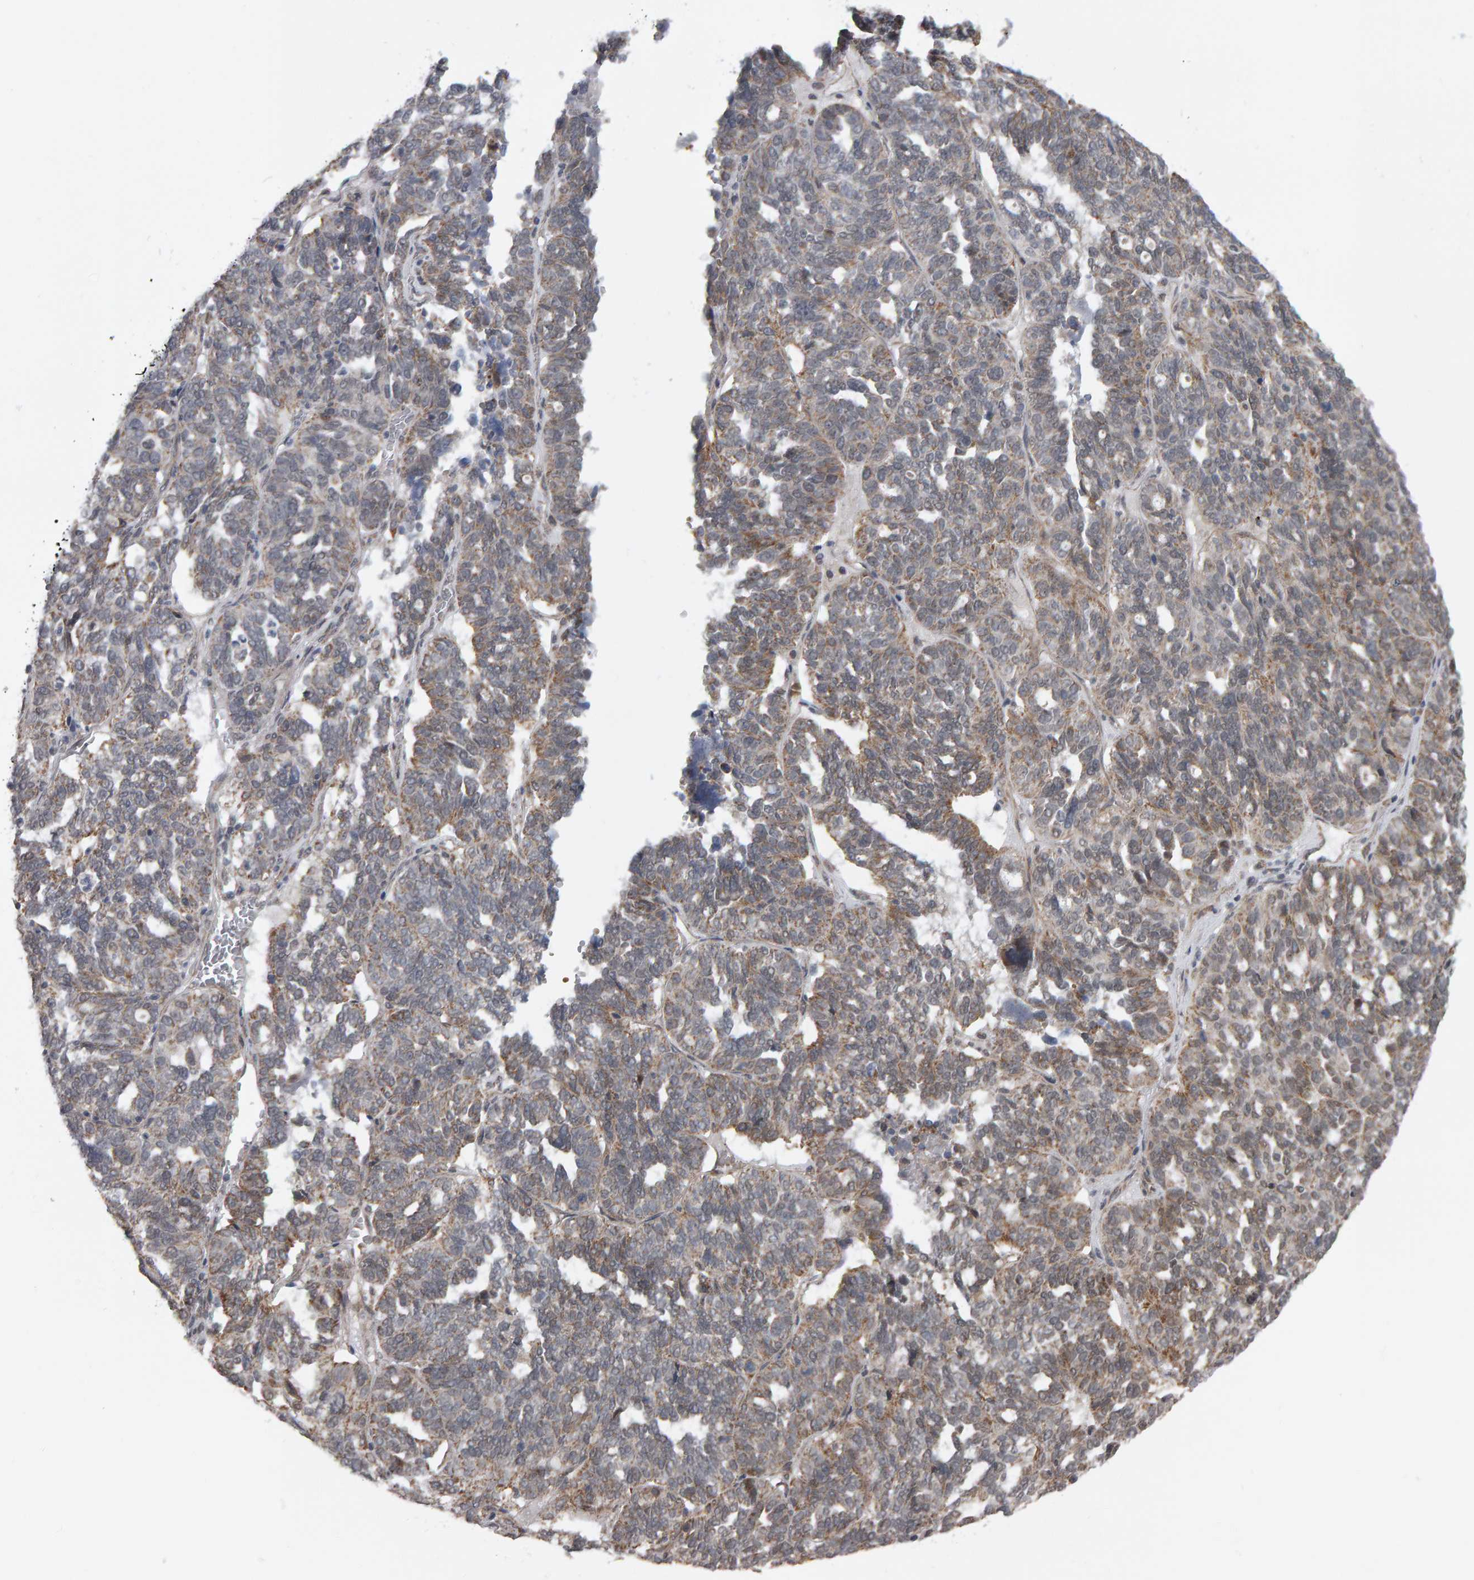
{"staining": {"intensity": "moderate", "quantity": "25%-75%", "location": "cytoplasmic/membranous"}, "tissue": "ovarian cancer", "cell_type": "Tumor cells", "image_type": "cancer", "snomed": [{"axis": "morphology", "description": "Cystadenocarcinoma, serous, NOS"}, {"axis": "topography", "description": "Ovary"}], "caption": "This photomicrograph demonstrates immunohistochemistry staining of serous cystadenocarcinoma (ovarian), with medium moderate cytoplasmic/membranous expression in about 25%-75% of tumor cells.", "gene": "DAP3", "patient": {"sex": "female", "age": 59}}